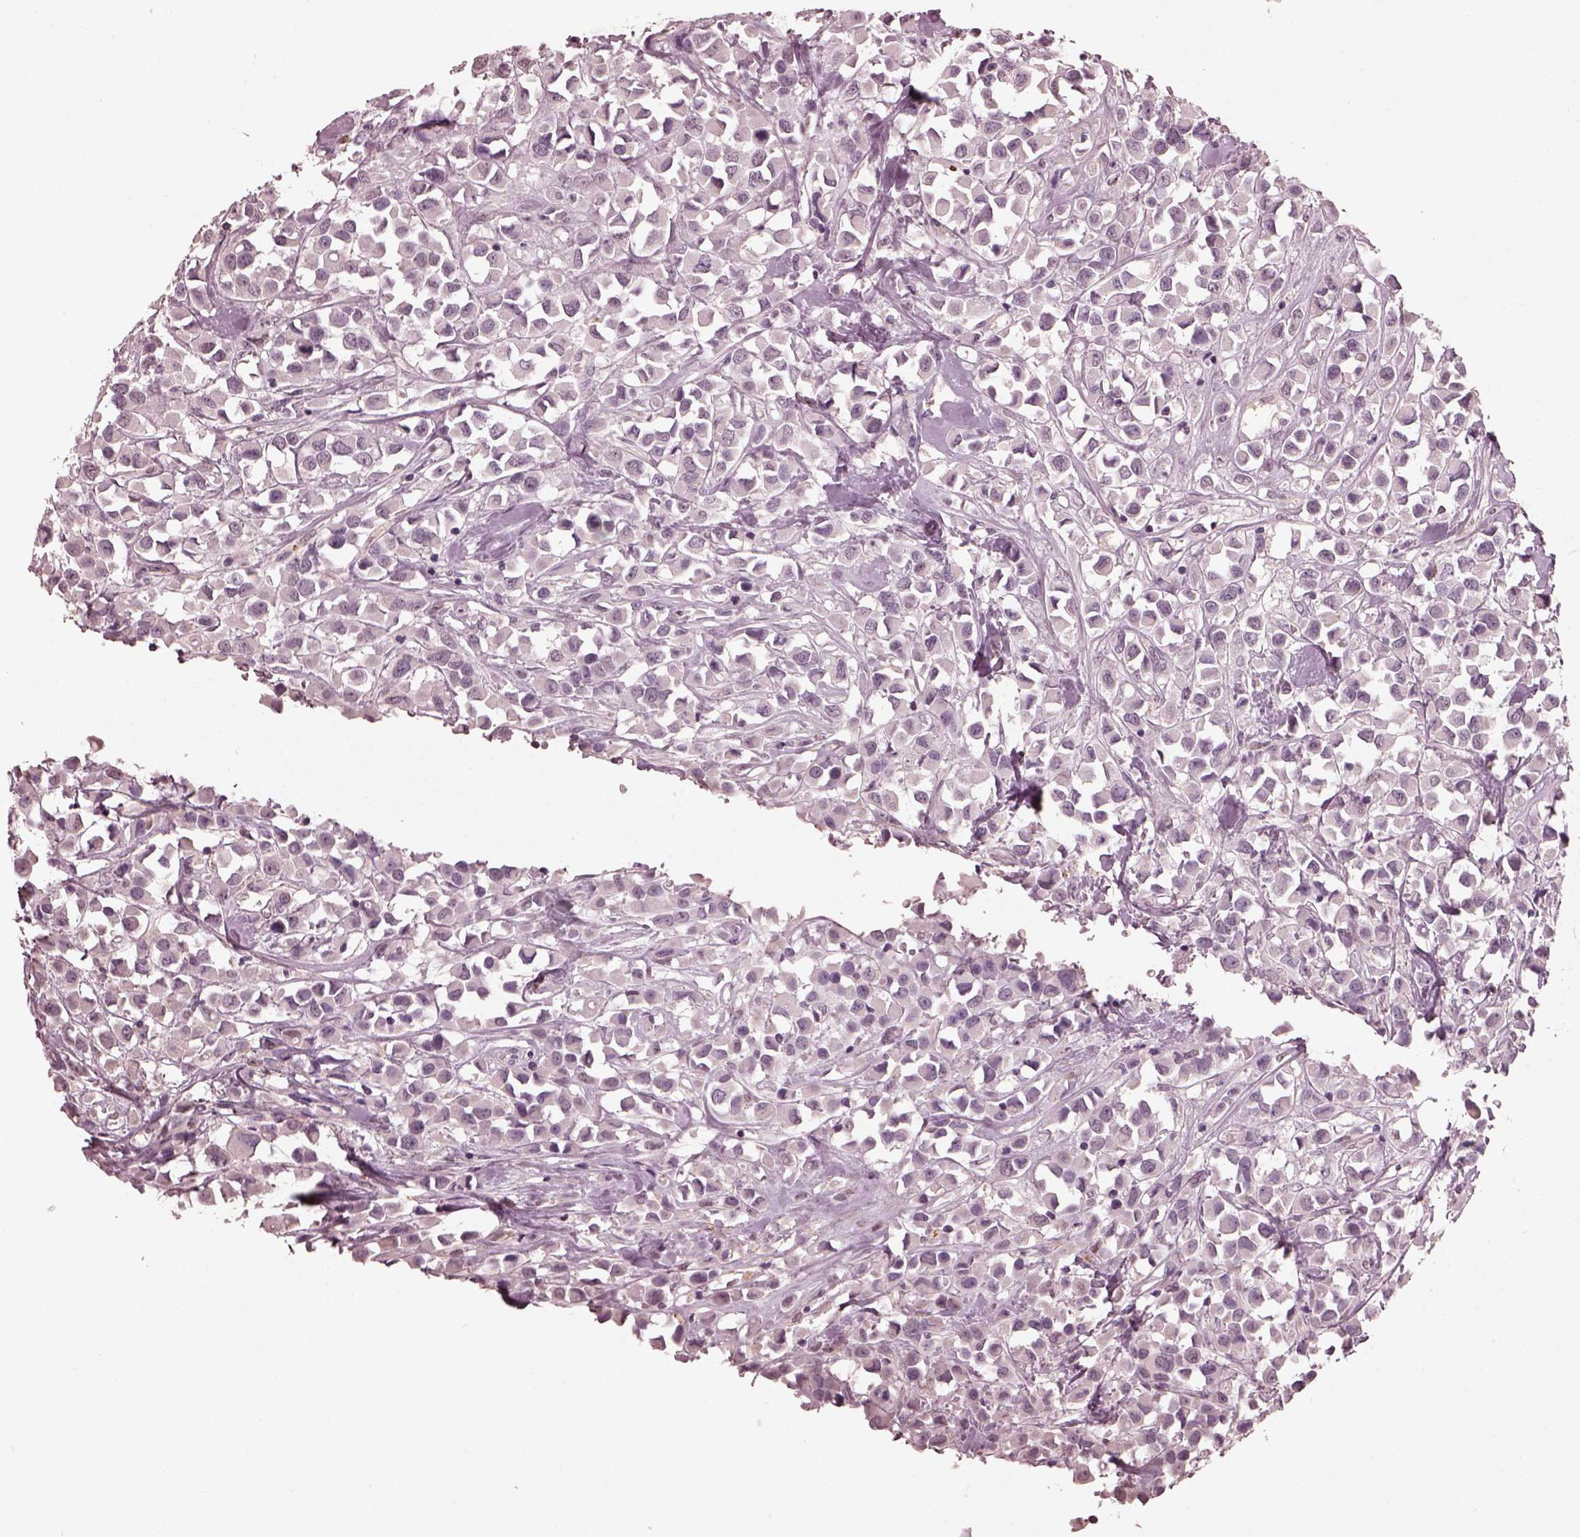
{"staining": {"intensity": "negative", "quantity": "none", "location": "none"}, "tissue": "breast cancer", "cell_type": "Tumor cells", "image_type": "cancer", "snomed": [{"axis": "morphology", "description": "Duct carcinoma"}, {"axis": "topography", "description": "Breast"}], "caption": "High magnification brightfield microscopy of breast cancer stained with DAB (brown) and counterstained with hematoxylin (blue): tumor cells show no significant positivity.", "gene": "TSKS", "patient": {"sex": "female", "age": 61}}